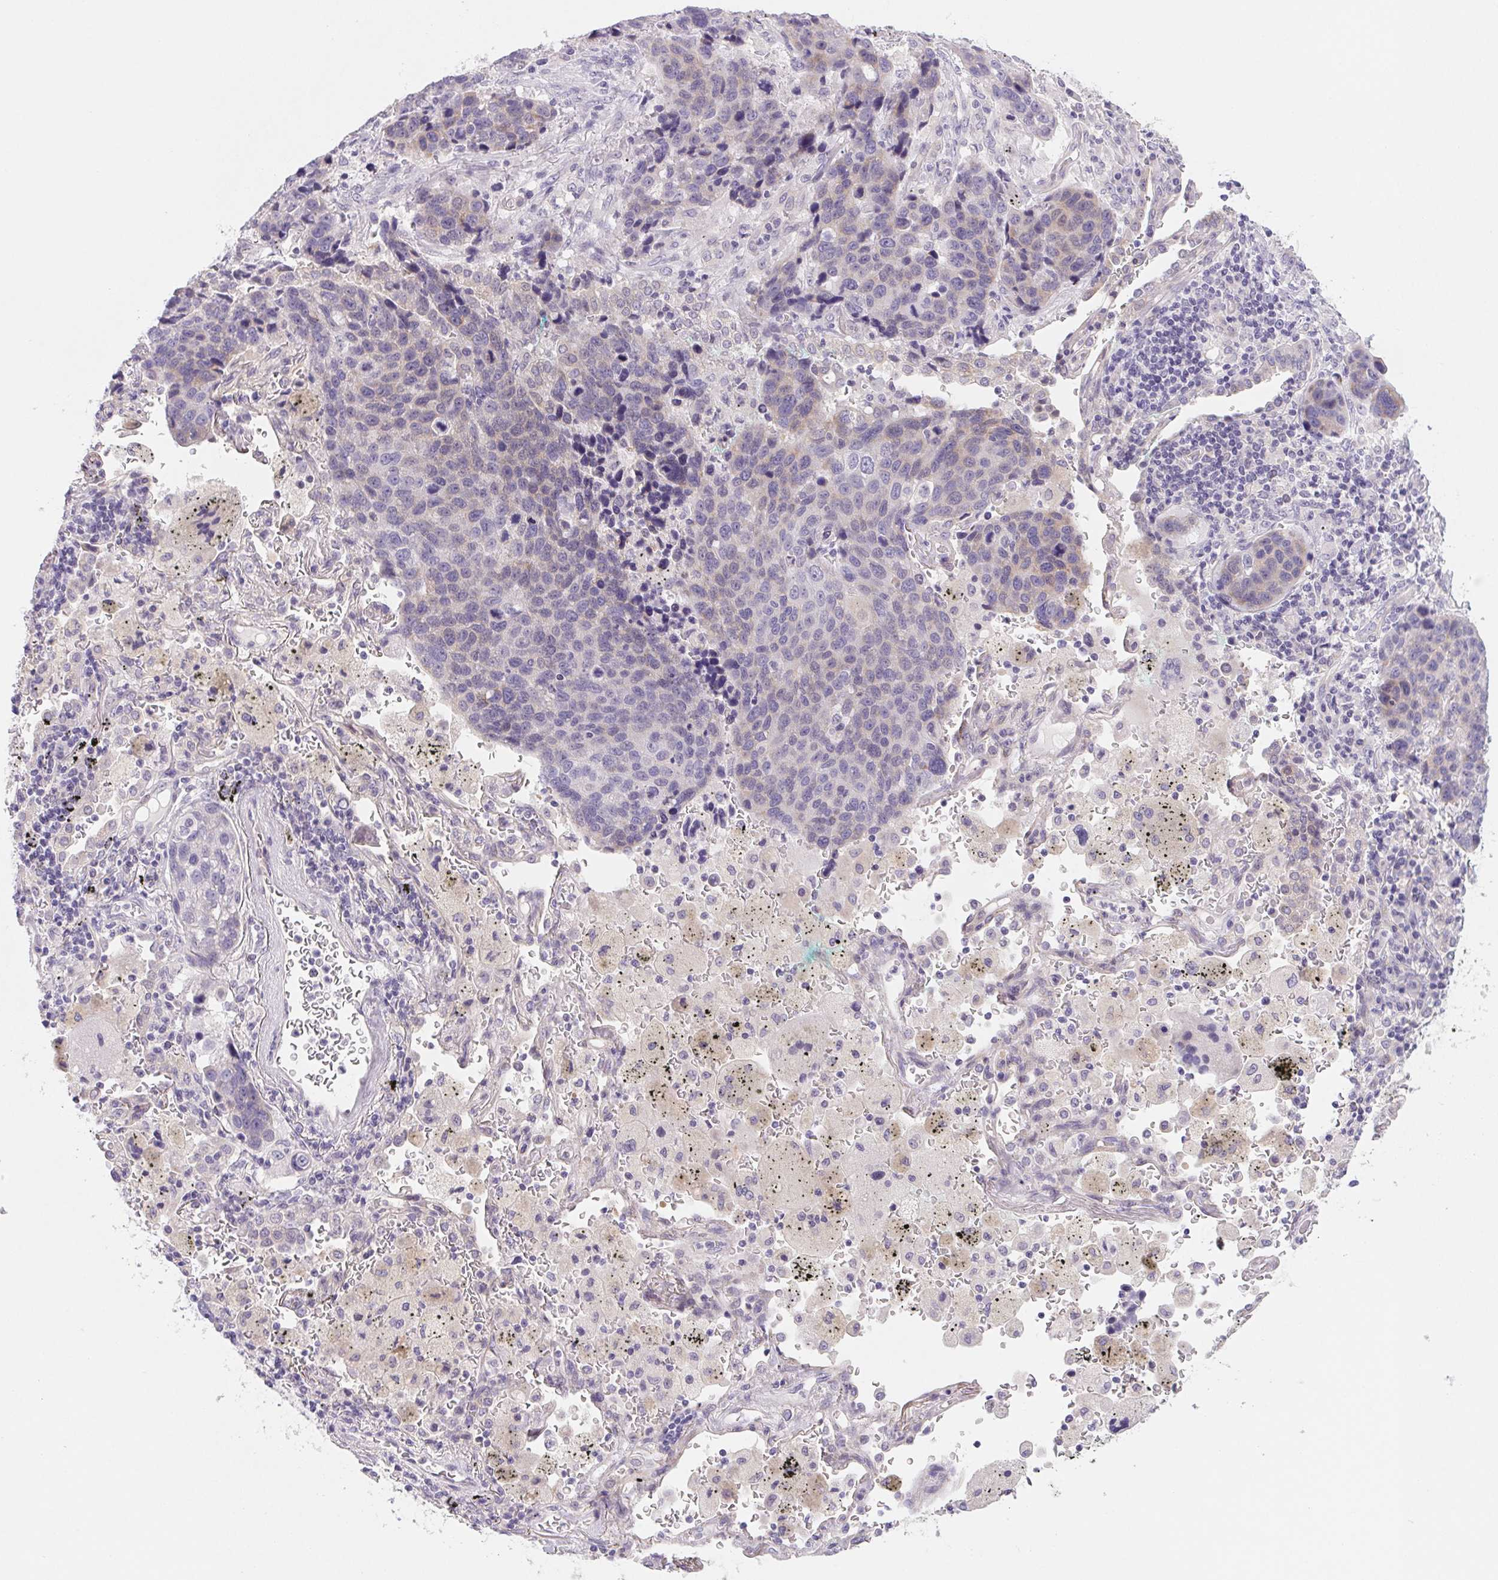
{"staining": {"intensity": "negative", "quantity": "none", "location": "none"}, "tissue": "lung cancer", "cell_type": "Tumor cells", "image_type": "cancer", "snomed": [{"axis": "morphology", "description": "Squamous cell carcinoma, NOS"}, {"axis": "topography", "description": "Lymph node"}, {"axis": "topography", "description": "Lung"}], "caption": "IHC image of neoplastic tissue: lung squamous cell carcinoma stained with DAB (3,3'-diaminobenzidine) exhibits no significant protein expression in tumor cells.", "gene": "CTNND2", "patient": {"sex": "male", "age": 61}}